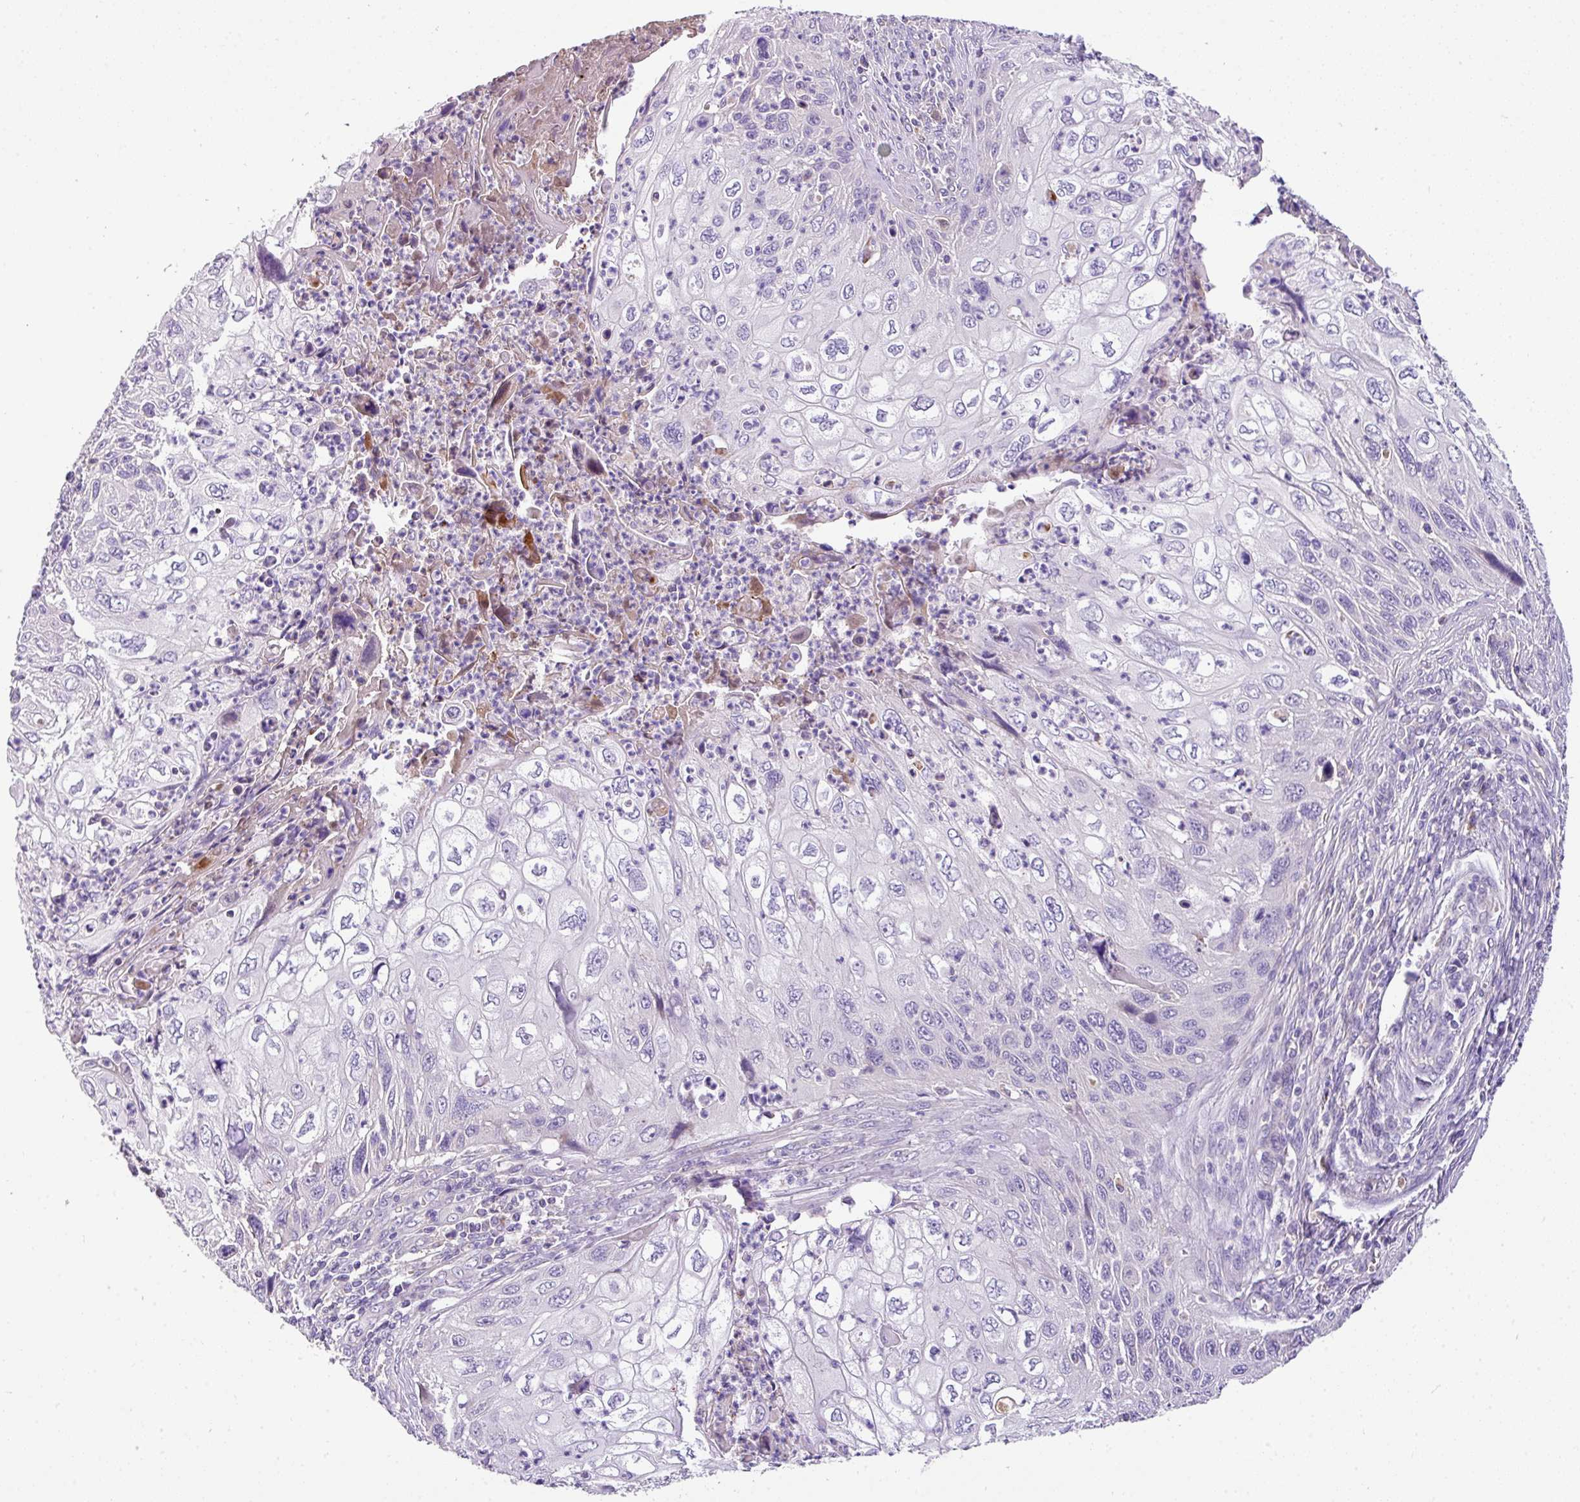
{"staining": {"intensity": "negative", "quantity": "none", "location": "none"}, "tissue": "cervical cancer", "cell_type": "Tumor cells", "image_type": "cancer", "snomed": [{"axis": "morphology", "description": "Squamous cell carcinoma, NOS"}, {"axis": "topography", "description": "Cervix"}], "caption": "Tumor cells are negative for brown protein staining in cervical squamous cell carcinoma. (DAB (3,3'-diaminobenzidine) IHC visualized using brightfield microscopy, high magnification).", "gene": "ANXA2R", "patient": {"sex": "female", "age": 70}}